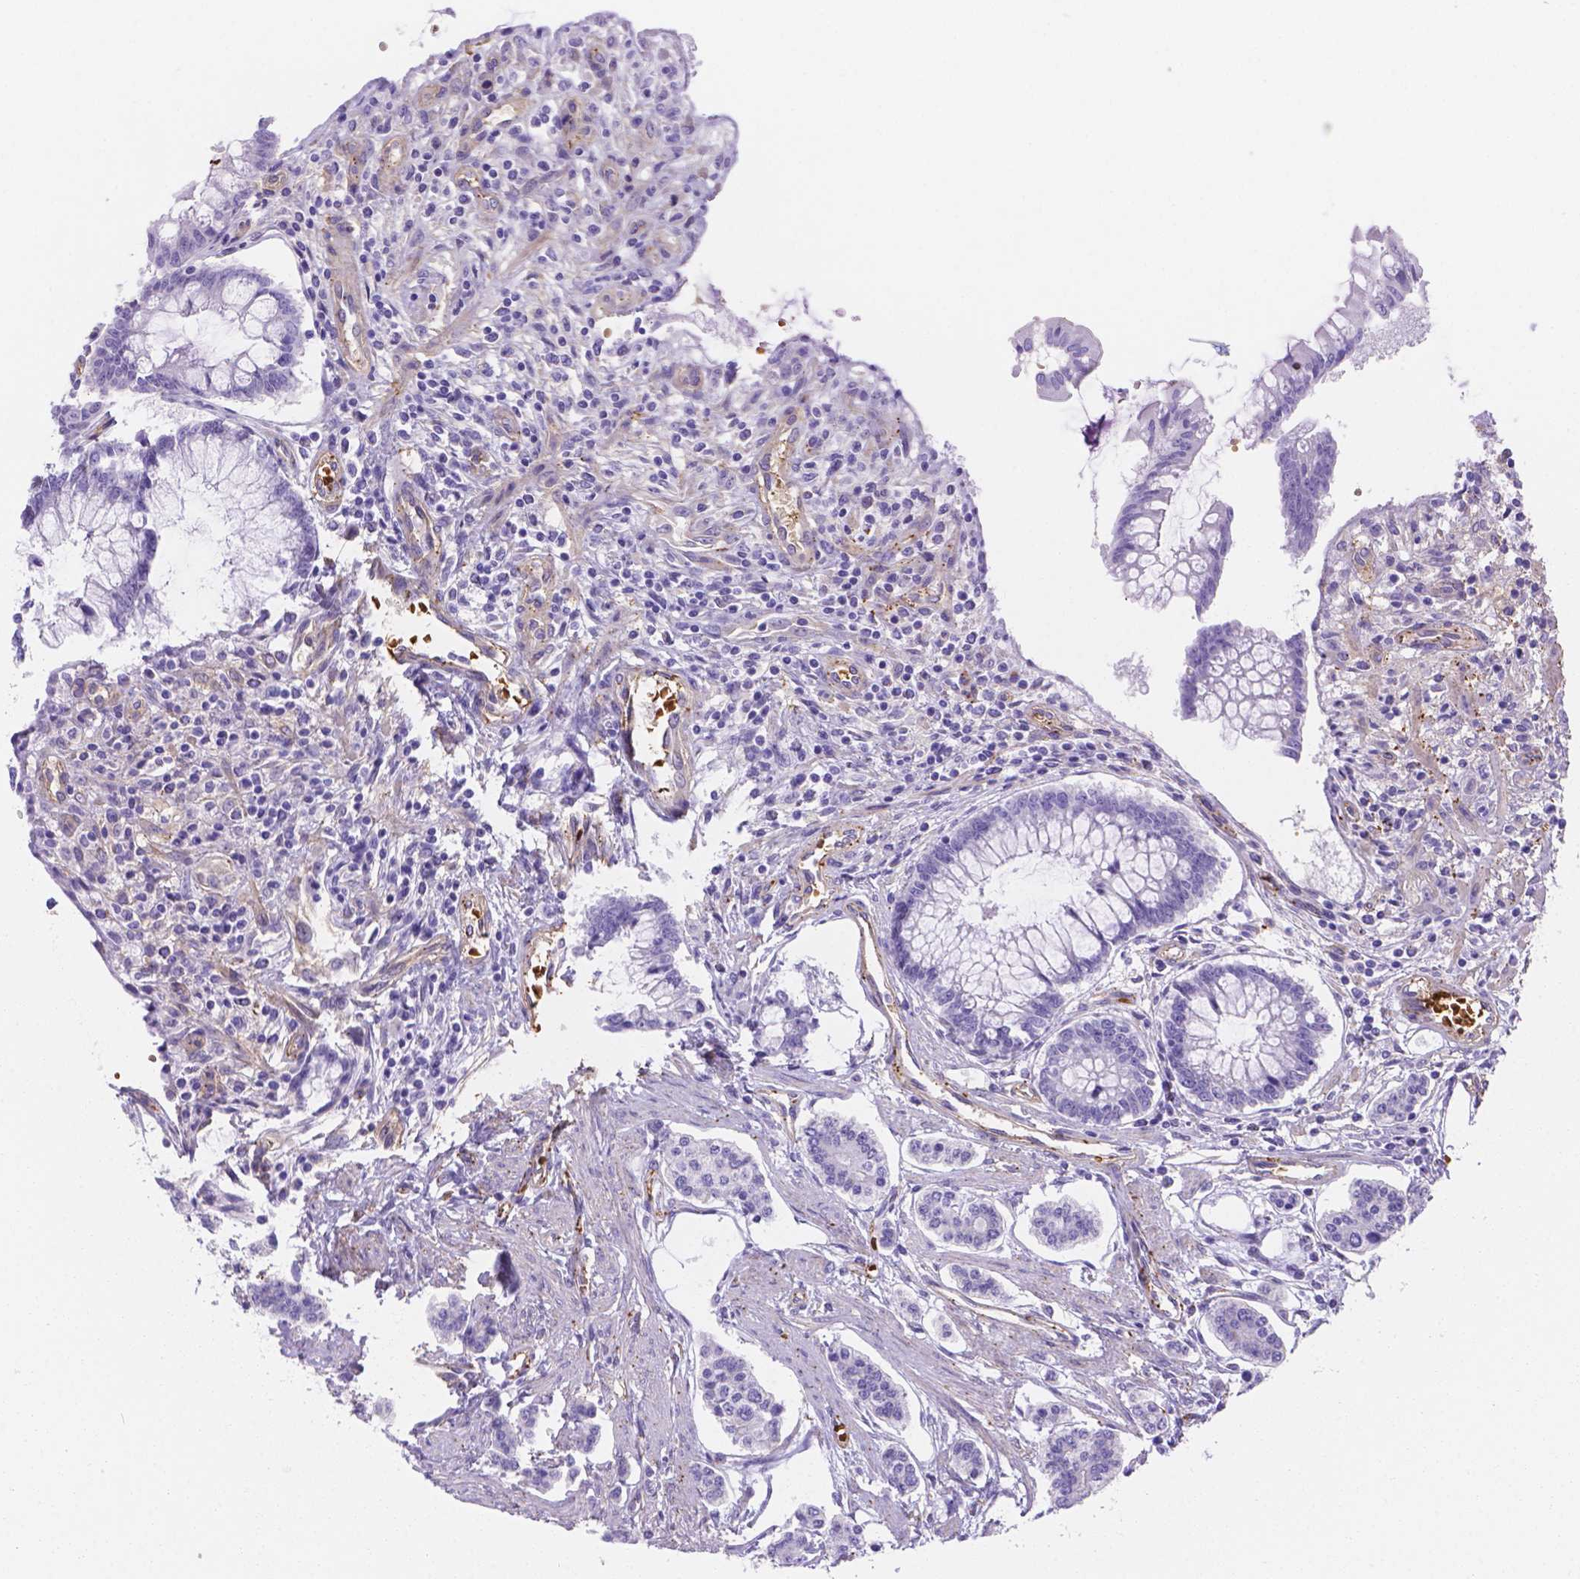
{"staining": {"intensity": "negative", "quantity": "none", "location": "none"}, "tissue": "carcinoid", "cell_type": "Tumor cells", "image_type": "cancer", "snomed": [{"axis": "morphology", "description": "Carcinoid, malignant, NOS"}, {"axis": "topography", "description": "Small intestine"}], "caption": "This image is of malignant carcinoid stained with immunohistochemistry (IHC) to label a protein in brown with the nuclei are counter-stained blue. There is no positivity in tumor cells.", "gene": "SLC40A1", "patient": {"sex": "female", "age": 65}}